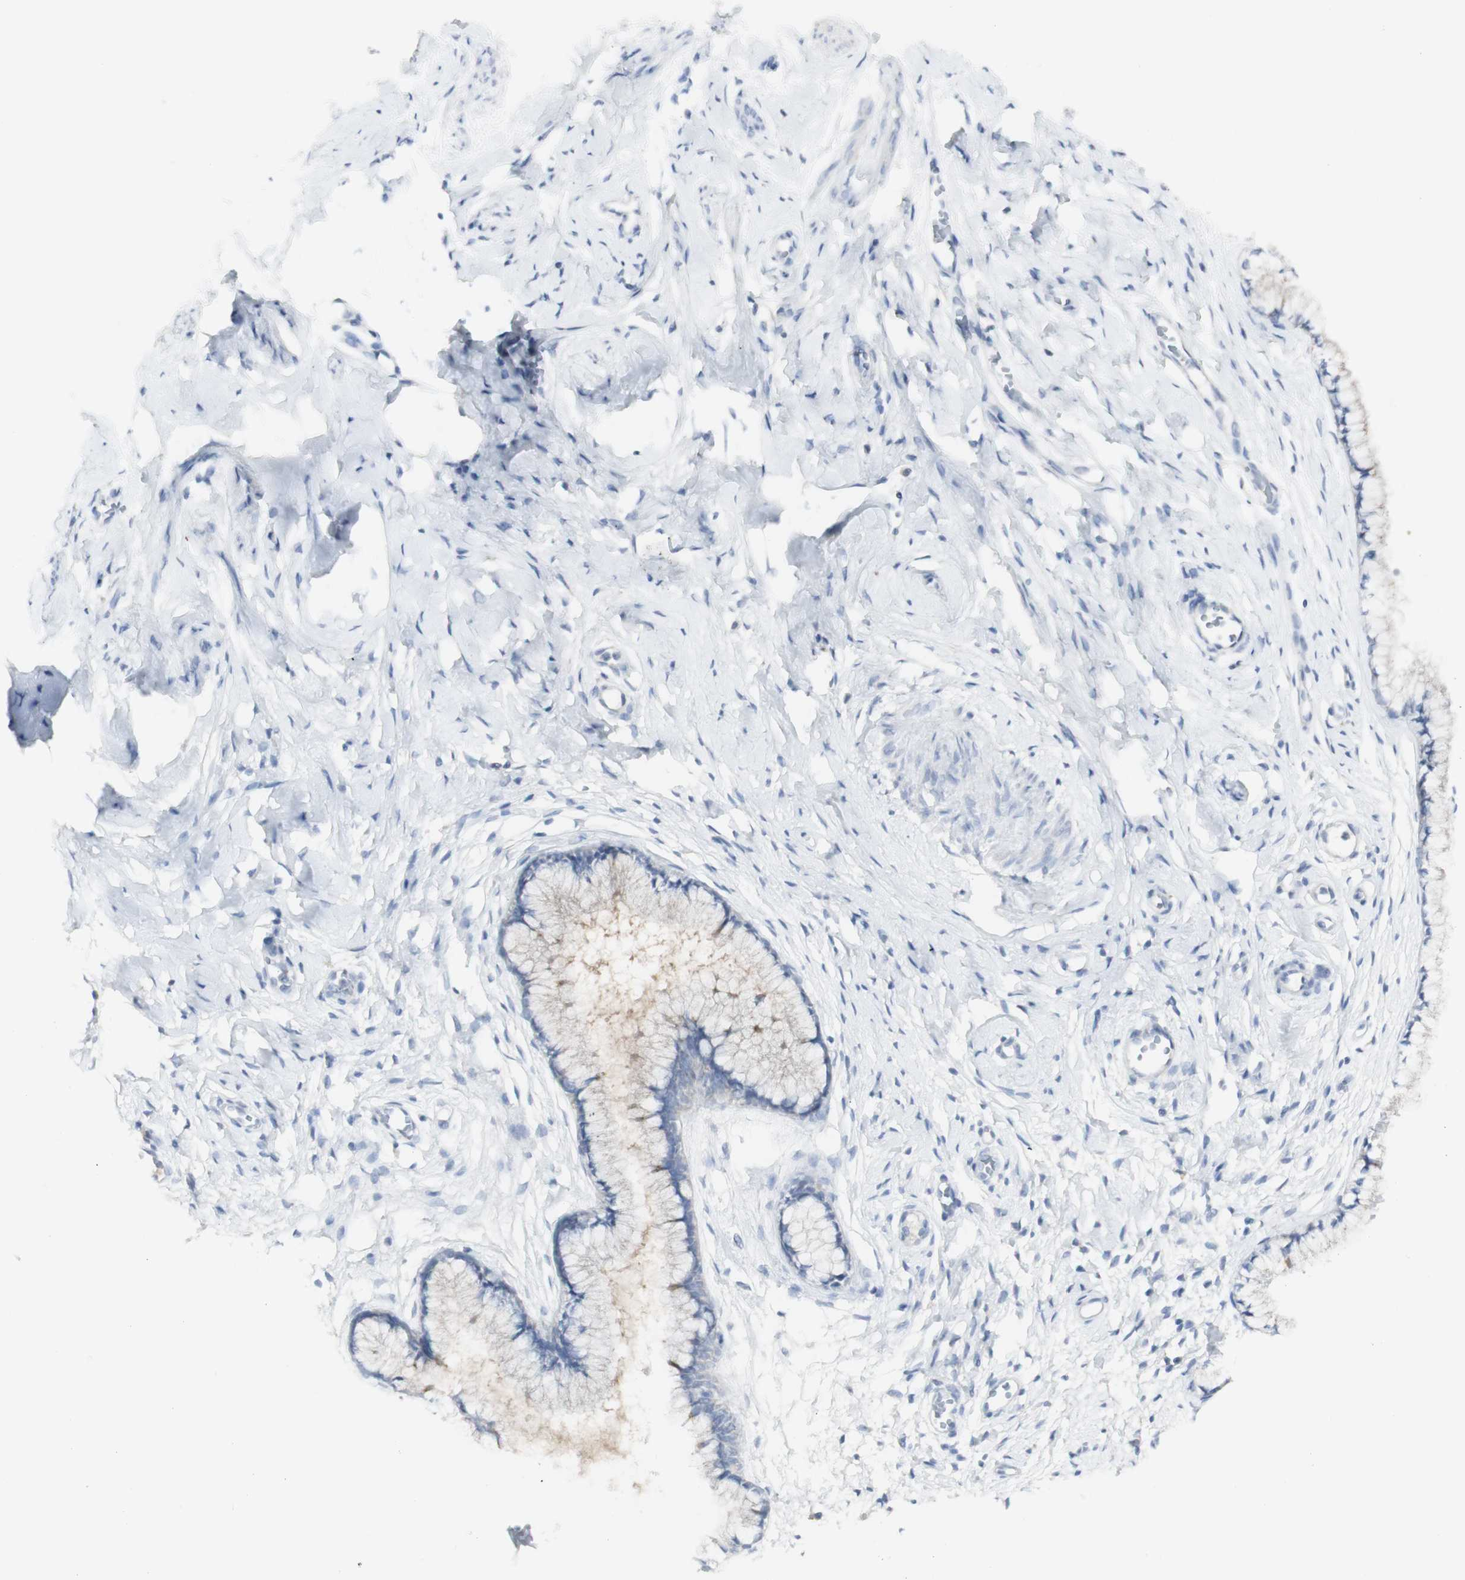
{"staining": {"intensity": "negative", "quantity": "none", "location": "none"}, "tissue": "cervix", "cell_type": "Glandular cells", "image_type": "normal", "snomed": [{"axis": "morphology", "description": "Normal tissue, NOS"}, {"axis": "topography", "description": "Cervix"}], "caption": "Glandular cells are negative for brown protein staining in benign cervix. Nuclei are stained in blue.", "gene": "CD207", "patient": {"sex": "female", "age": 65}}